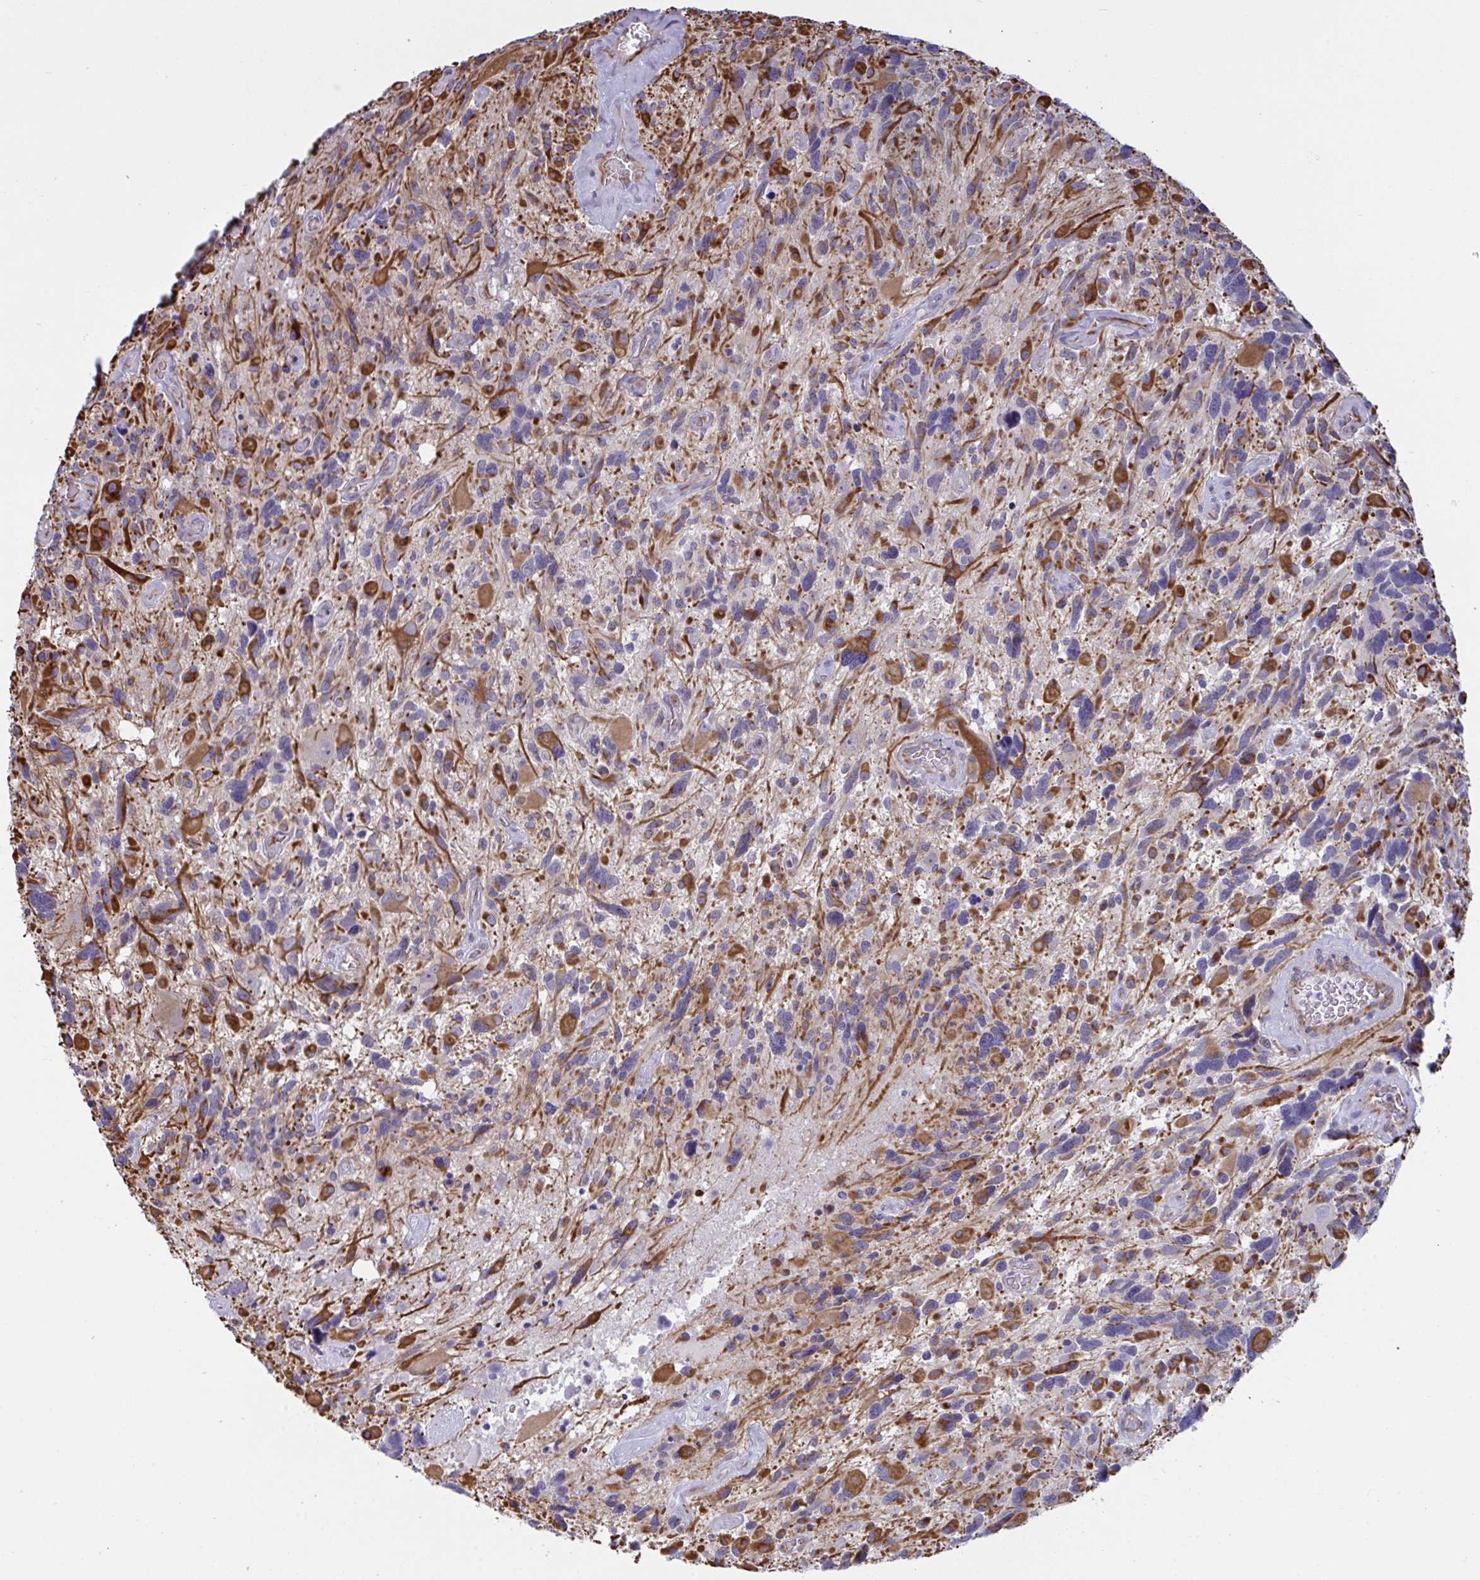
{"staining": {"intensity": "moderate", "quantity": "25%-75%", "location": "cytoplasmic/membranous"}, "tissue": "glioma", "cell_type": "Tumor cells", "image_type": "cancer", "snomed": [{"axis": "morphology", "description": "Glioma, malignant, High grade"}, {"axis": "topography", "description": "Brain"}], "caption": "Immunohistochemical staining of malignant glioma (high-grade) demonstrates medium levels of moderate cytoplasmic/membranous staining in approximately 25%-75% of tumor cells.", "gene": "DCBLD1", "patient": {"sex": "male", "age": 49}}